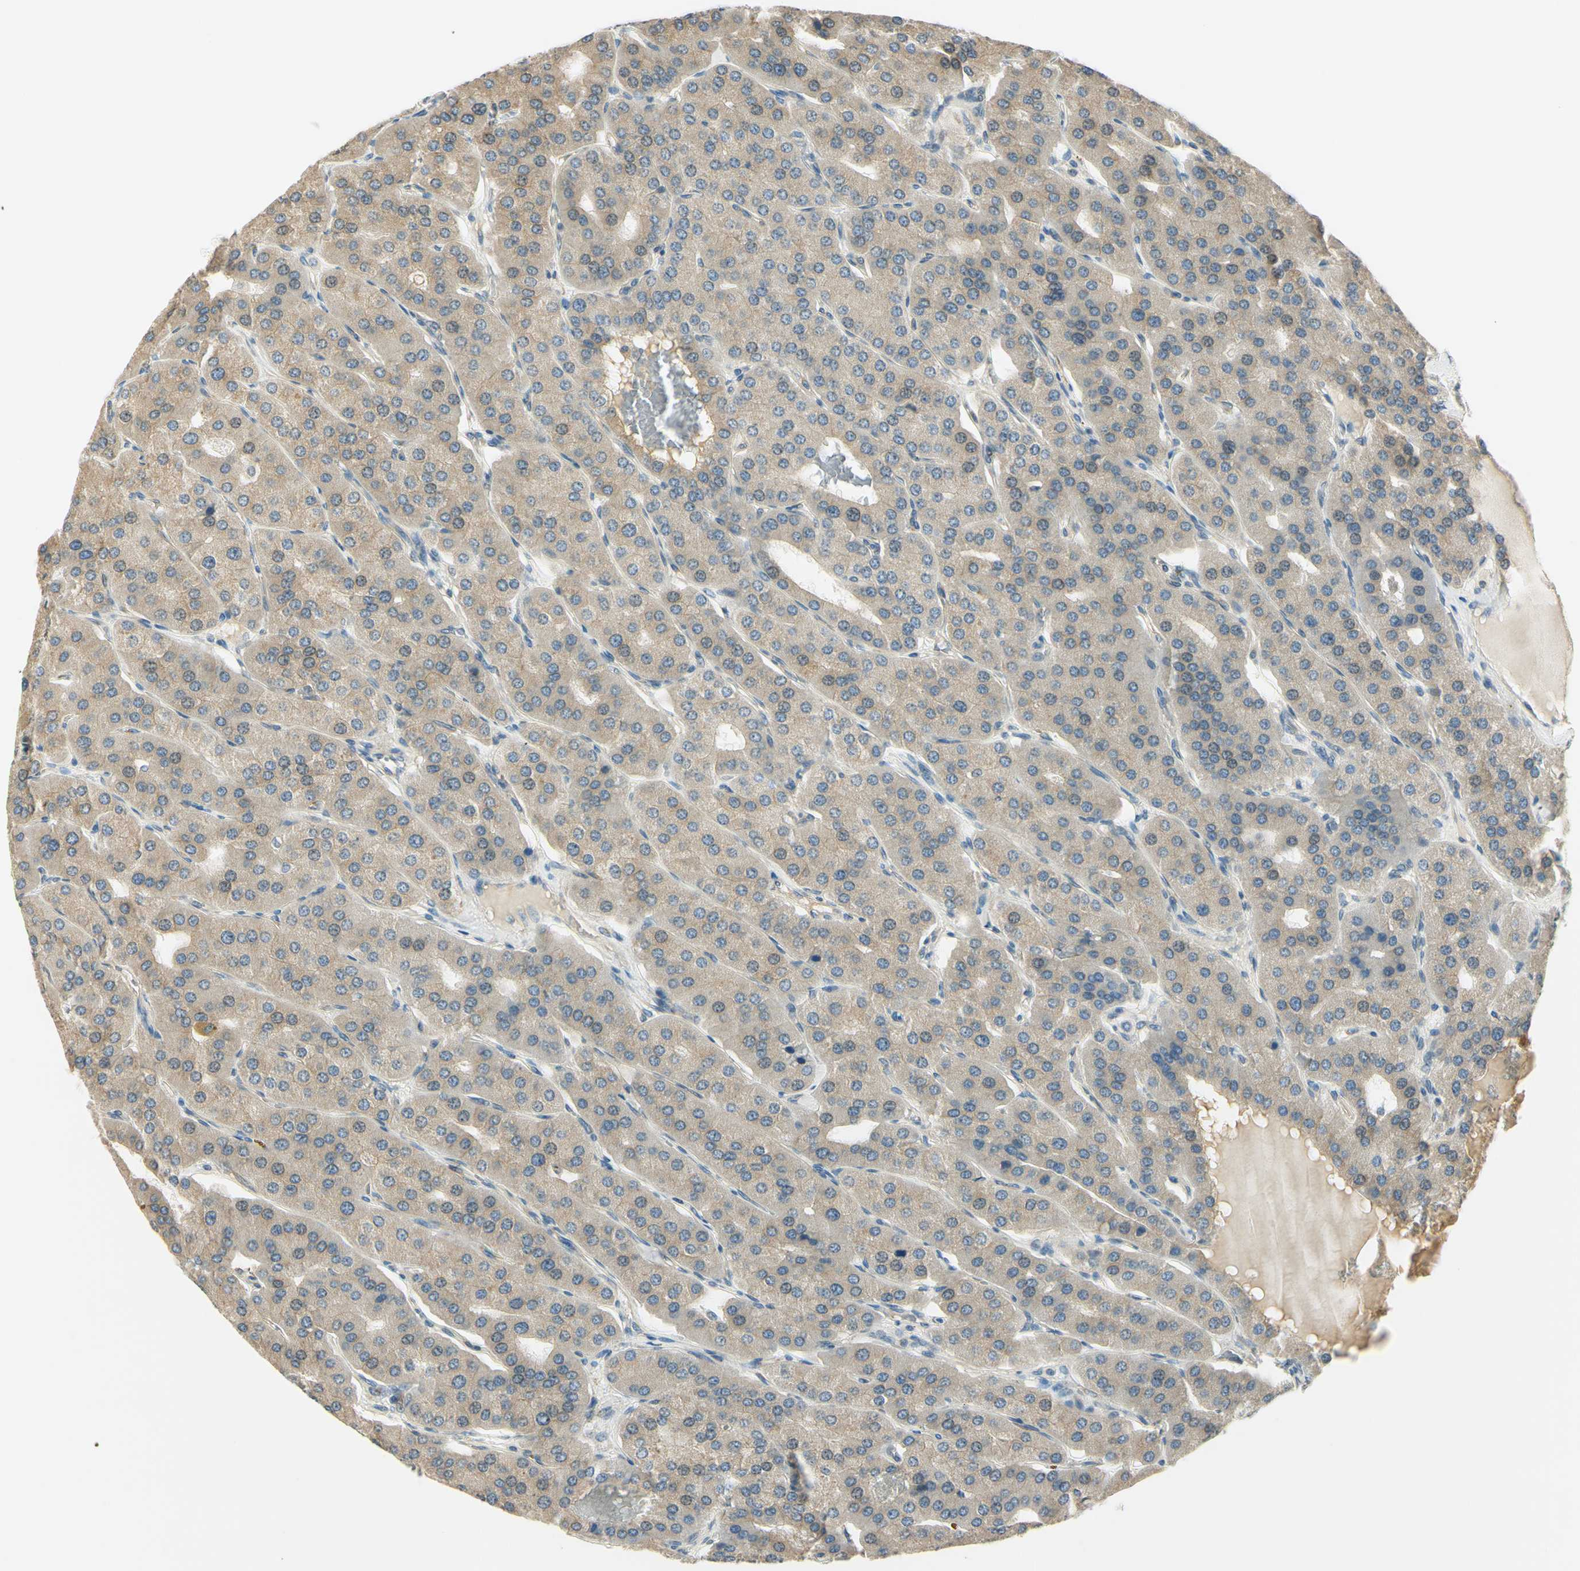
{"staining": {"intensity": "weak", "quantity": ">75%", "location": "cytoplasmic/membranous"}, "tissue": "parathyroid gland", "cell_type": "Glandular cells", "image_type": "normal", "snomed": [{"axis": "morphology", "description": "Normal tissue, NOS"}, {"axis": "morphology", "description": "Adenoma, NOS"}, {"axis": "topography", "description": "Parathyroid gland"}], "caption": "Weak cytoplasmic/membranous positivity for a protein is present in about >75% of glandular cells of normal parathyroid gland using immunohistochemistry (IHC).", "gene": "IGDCC4", "patient": {"sex": "female", "age": 86}}